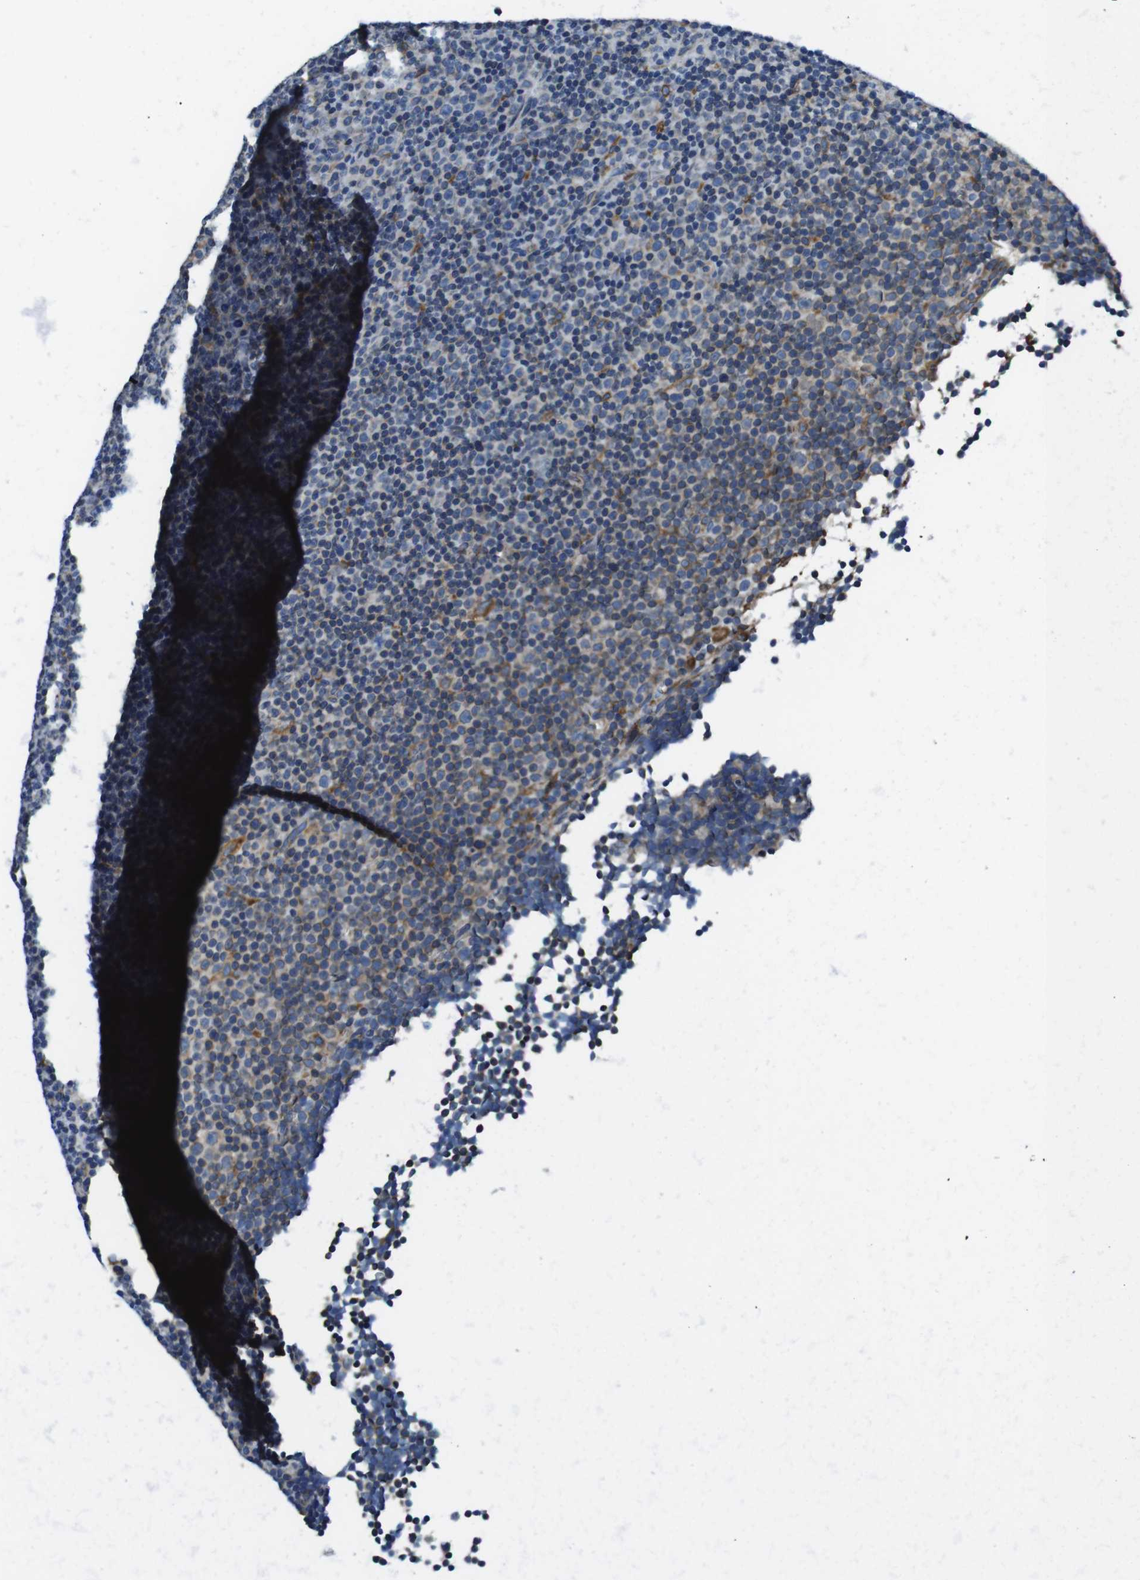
{"staining": {"intensity": "weak", "quantity": "<25%", "location": "cytoplasmic/membranous"}, "tissue": "lymphoma", "cell_type": "Tumor cells", "image_type": "cancer", "snomed": [{"axis": "morphology", "description": "Malignant lymphoma, non-Hodgkin's type, Low grade"}, {"axis": "topography", "description": "Lymph node"}], "caption": "High power microscopy image of an immunohistochemistry micrograph of lymphoma, revealing no significant staining in tumor cells.", "gene": "UGGT1", "patient": {"sex": "female", "age": 67}}